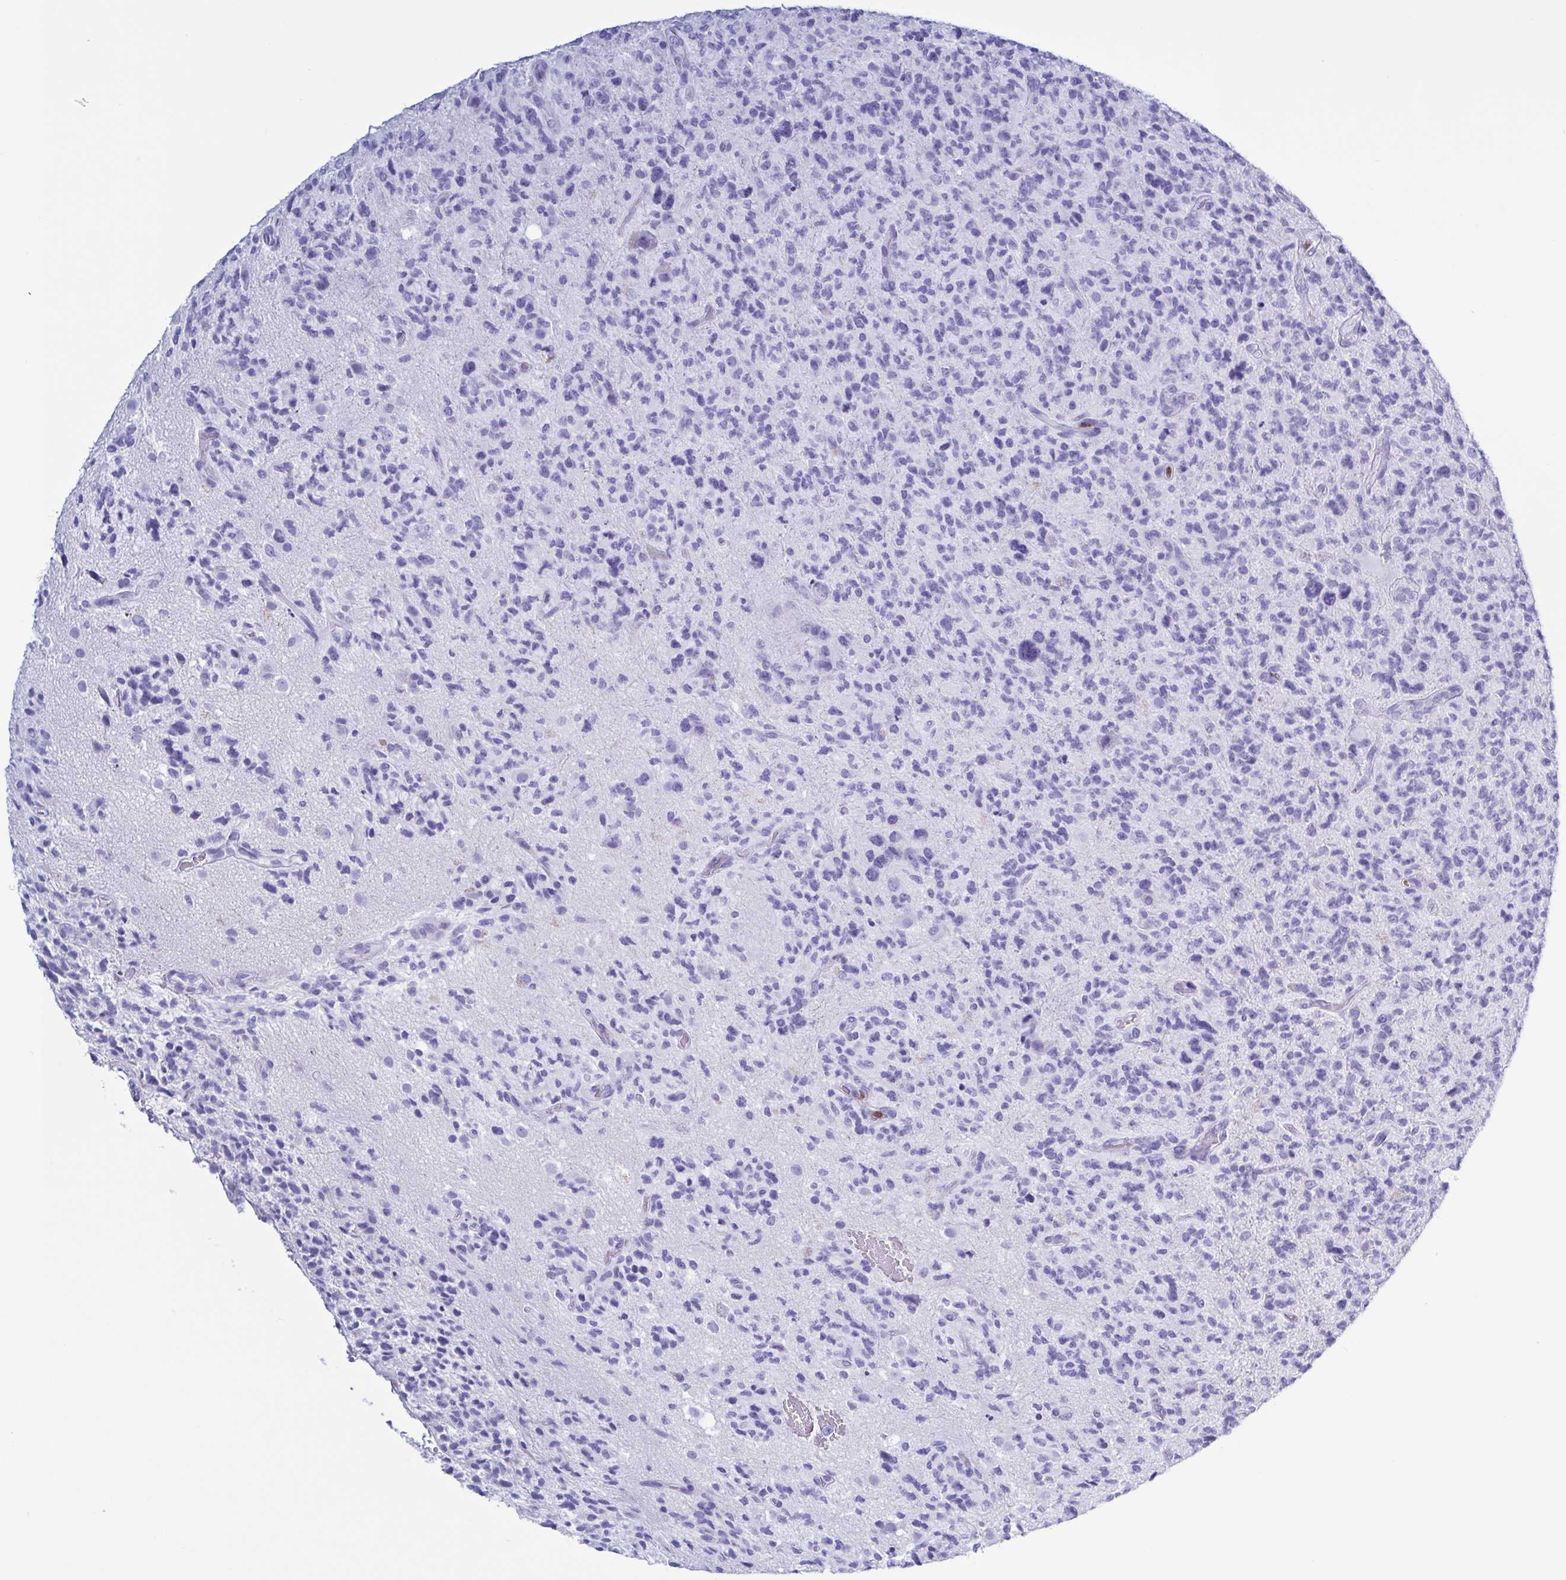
{"staining": {"intensity": "negative", "quantity": "none", "location": "none"}, "tissue": "glioma", "cell_type": "Tumor cells", "image_type": "cancer", "snomed": [{"axis": "morphology", "description": "Glioma, malignant, High grade"}, {"axis": "topography", "description": "Brain"}], "caption": "The histopathology image reveals no significant staining in tumor cells of high-grade glioma (malignant).", "gene": "LTF", "patient": {"sex": "female", "age": 71}}